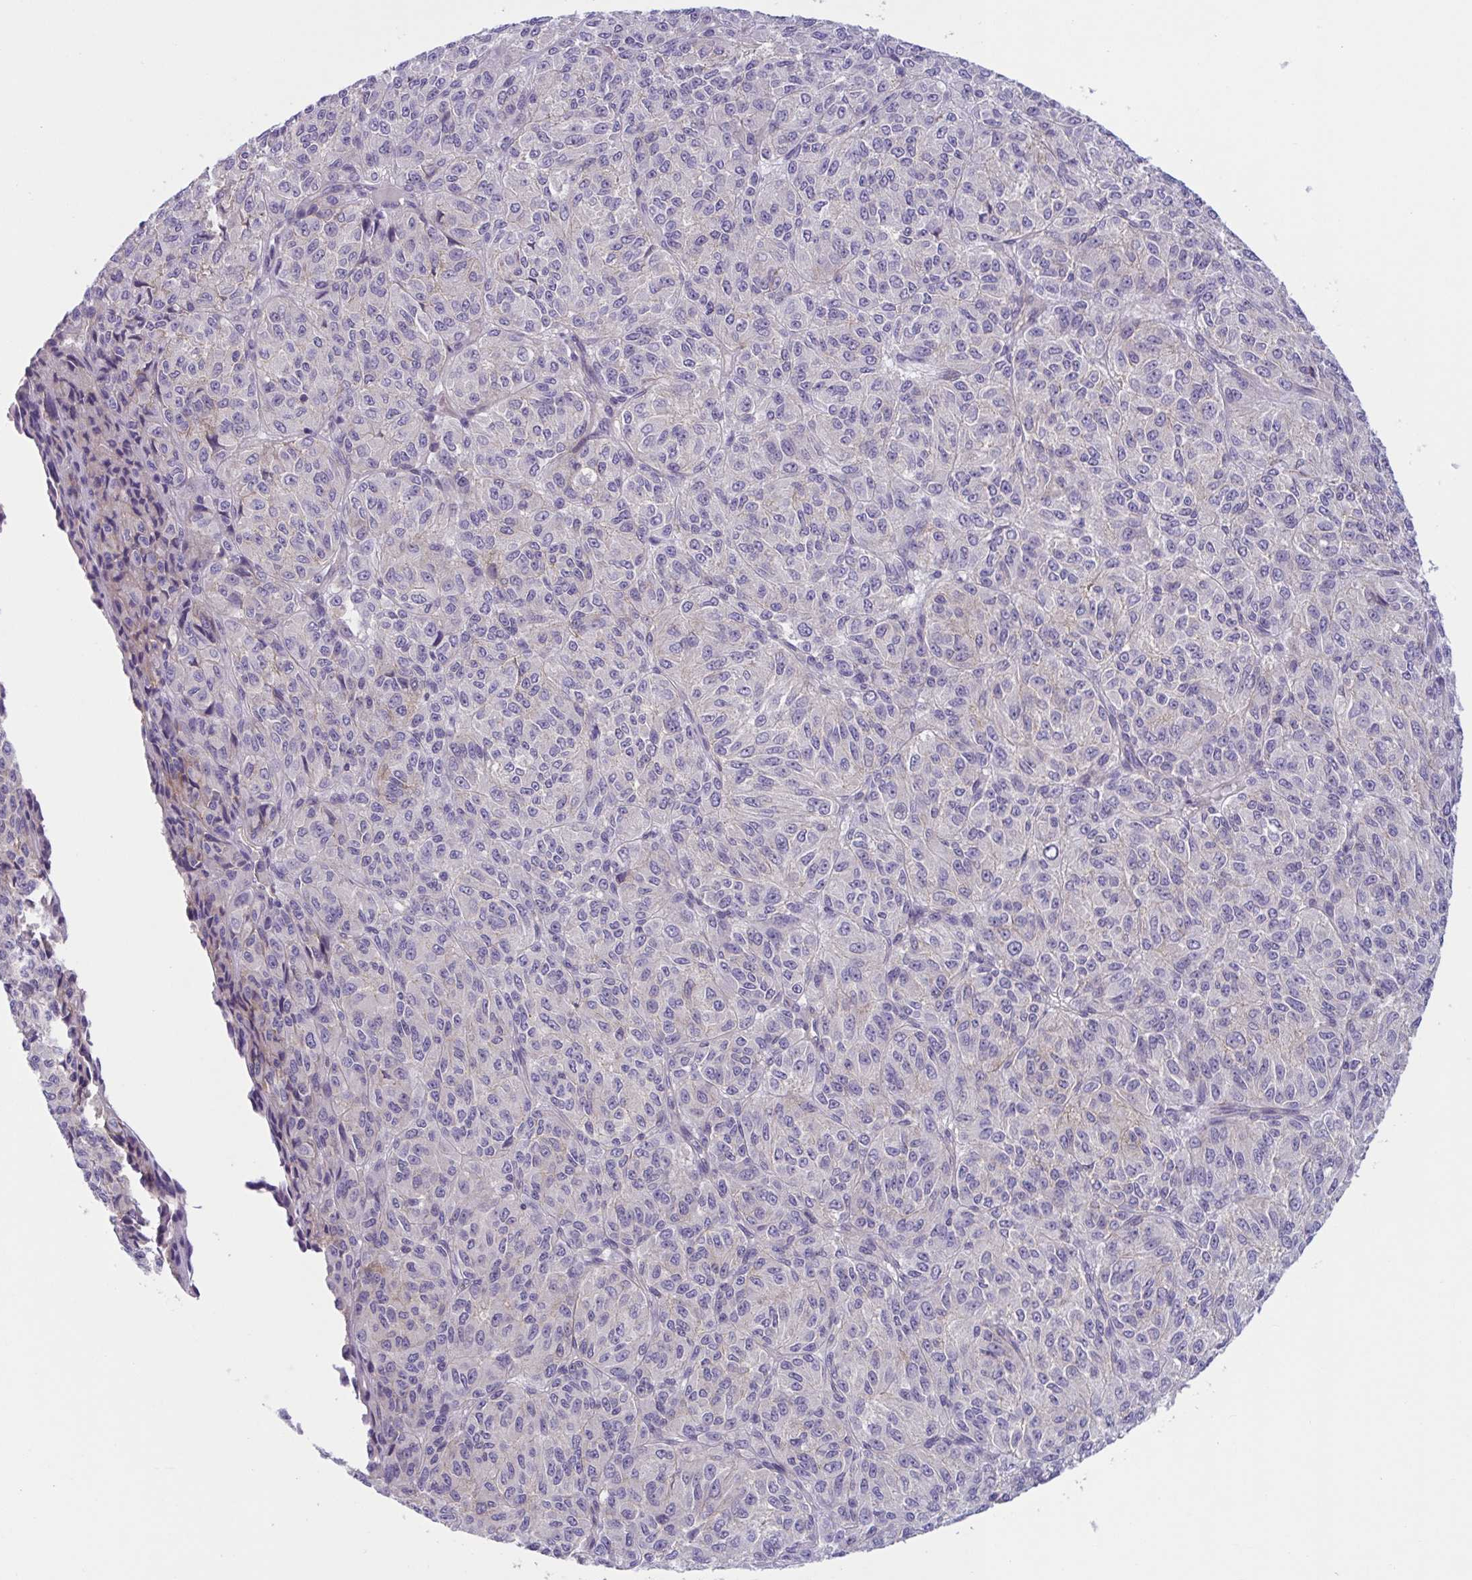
{"staining": {"intensity": "negative", "quantity": "none", "location": "none"}, "tissue": "melanoma", "cell_type": "Tumor cells", "image_type": "cancer", "snomed": [{"axis": "morphology", "description": "Malignant melanoma, Metastatic site"}, {"axis": "topography", "description": "Brain"}], "caption": "The immunohistochemistry image has no significant positivity in tumor cells of malignant melanoma (metastatic site) tissue.", "gene": "TTC7B", "patient": {"sex": "female", "age": 56}}